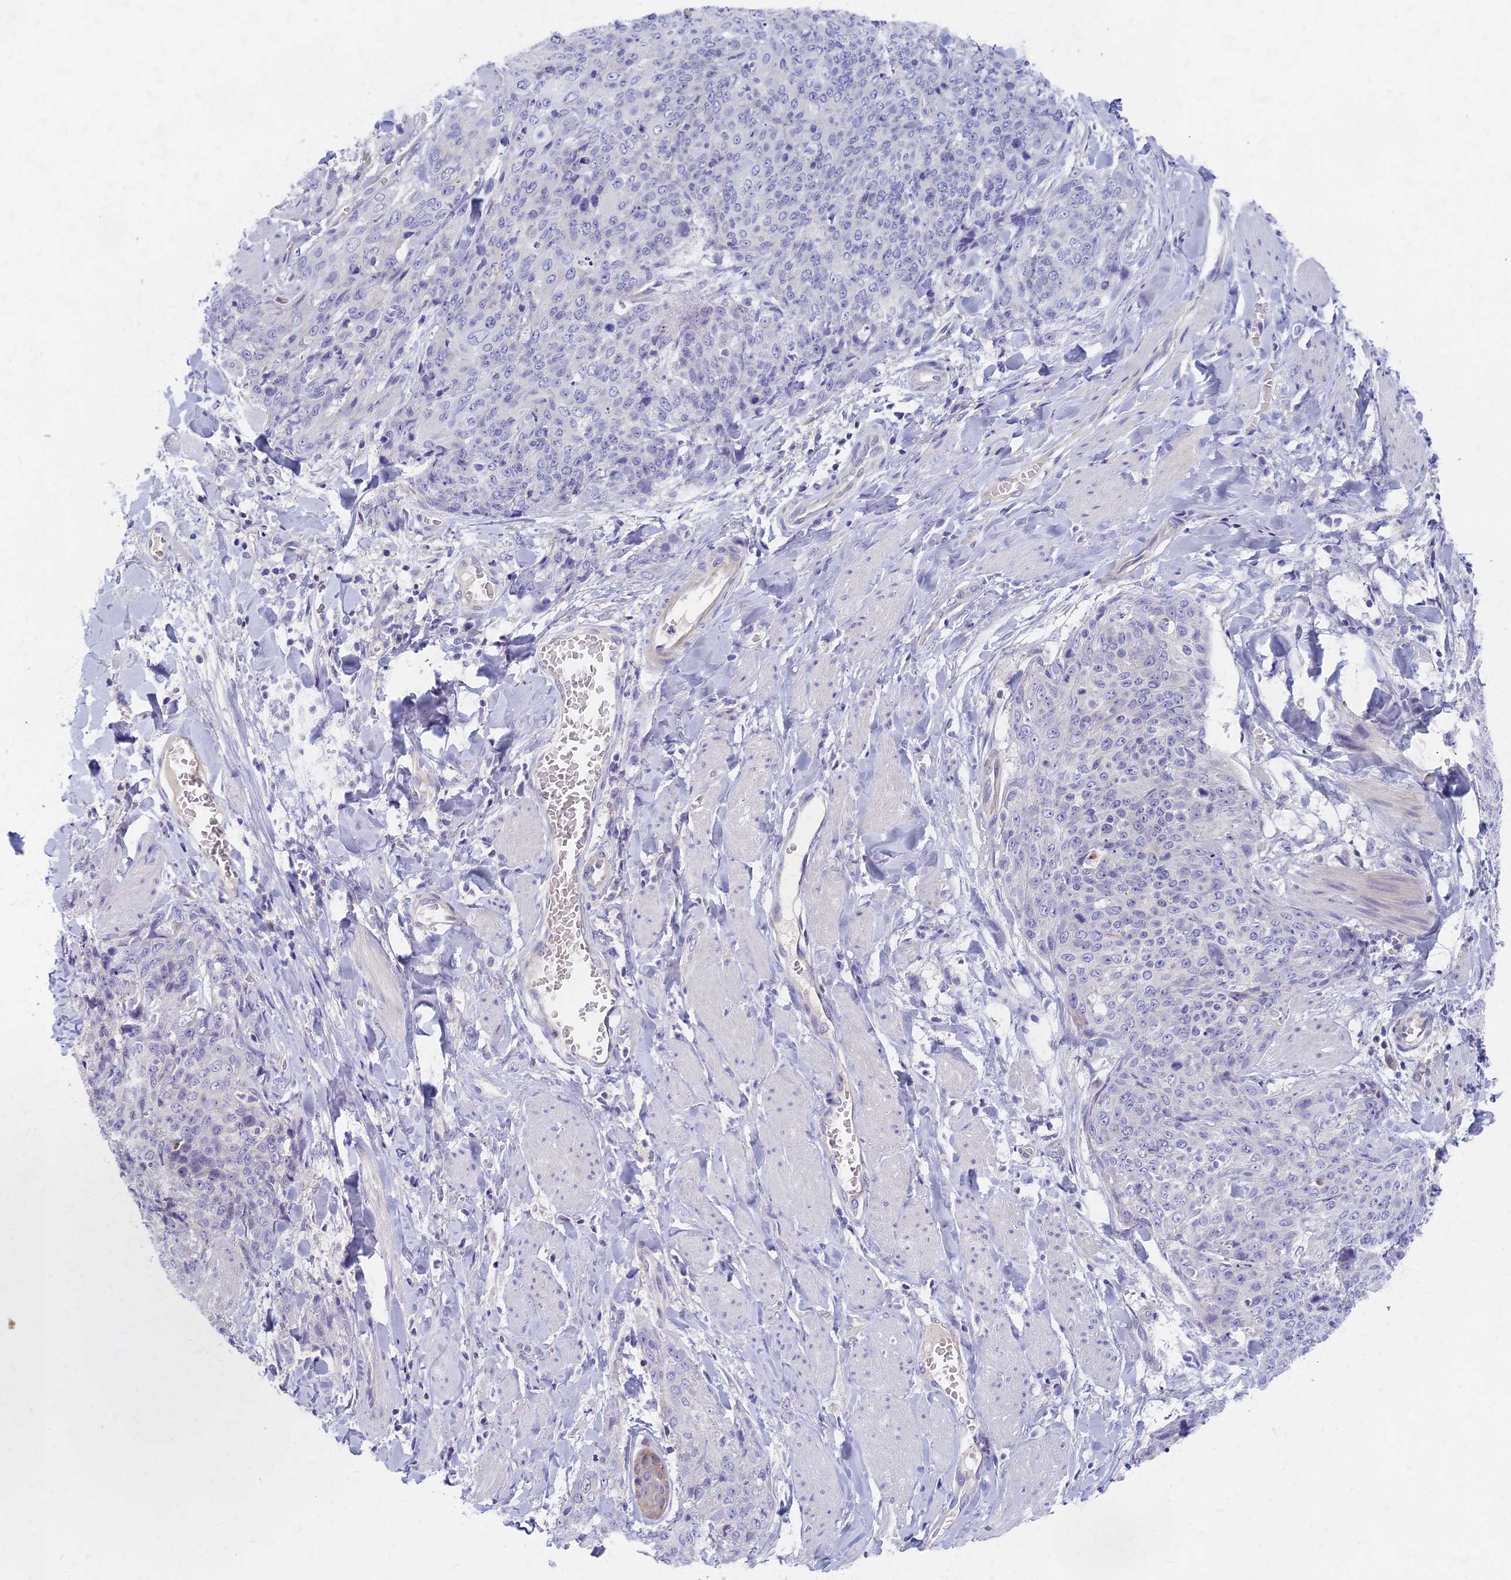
{"staining": {"intensity": "negative", "quantity": "none", "location": "none"}, "tissue": "skin cancer", "cell_type": "Tumor cells", "image_type": "cancer", "snomed": [{"axis": "morphology", "description": "Squamous cell carcinoma, NOS"}, {"axis": "topography", "description": "Skin"}, {"axis": "topography", "description": "Vulva"}], "caption": "Human squamous cell carcinoma (skin) stained for a protein using immunohistochemistry reveals no expression in tumor cells.", "gene": "AP4E1", "patient": {"sex": "female", "age": 85}}